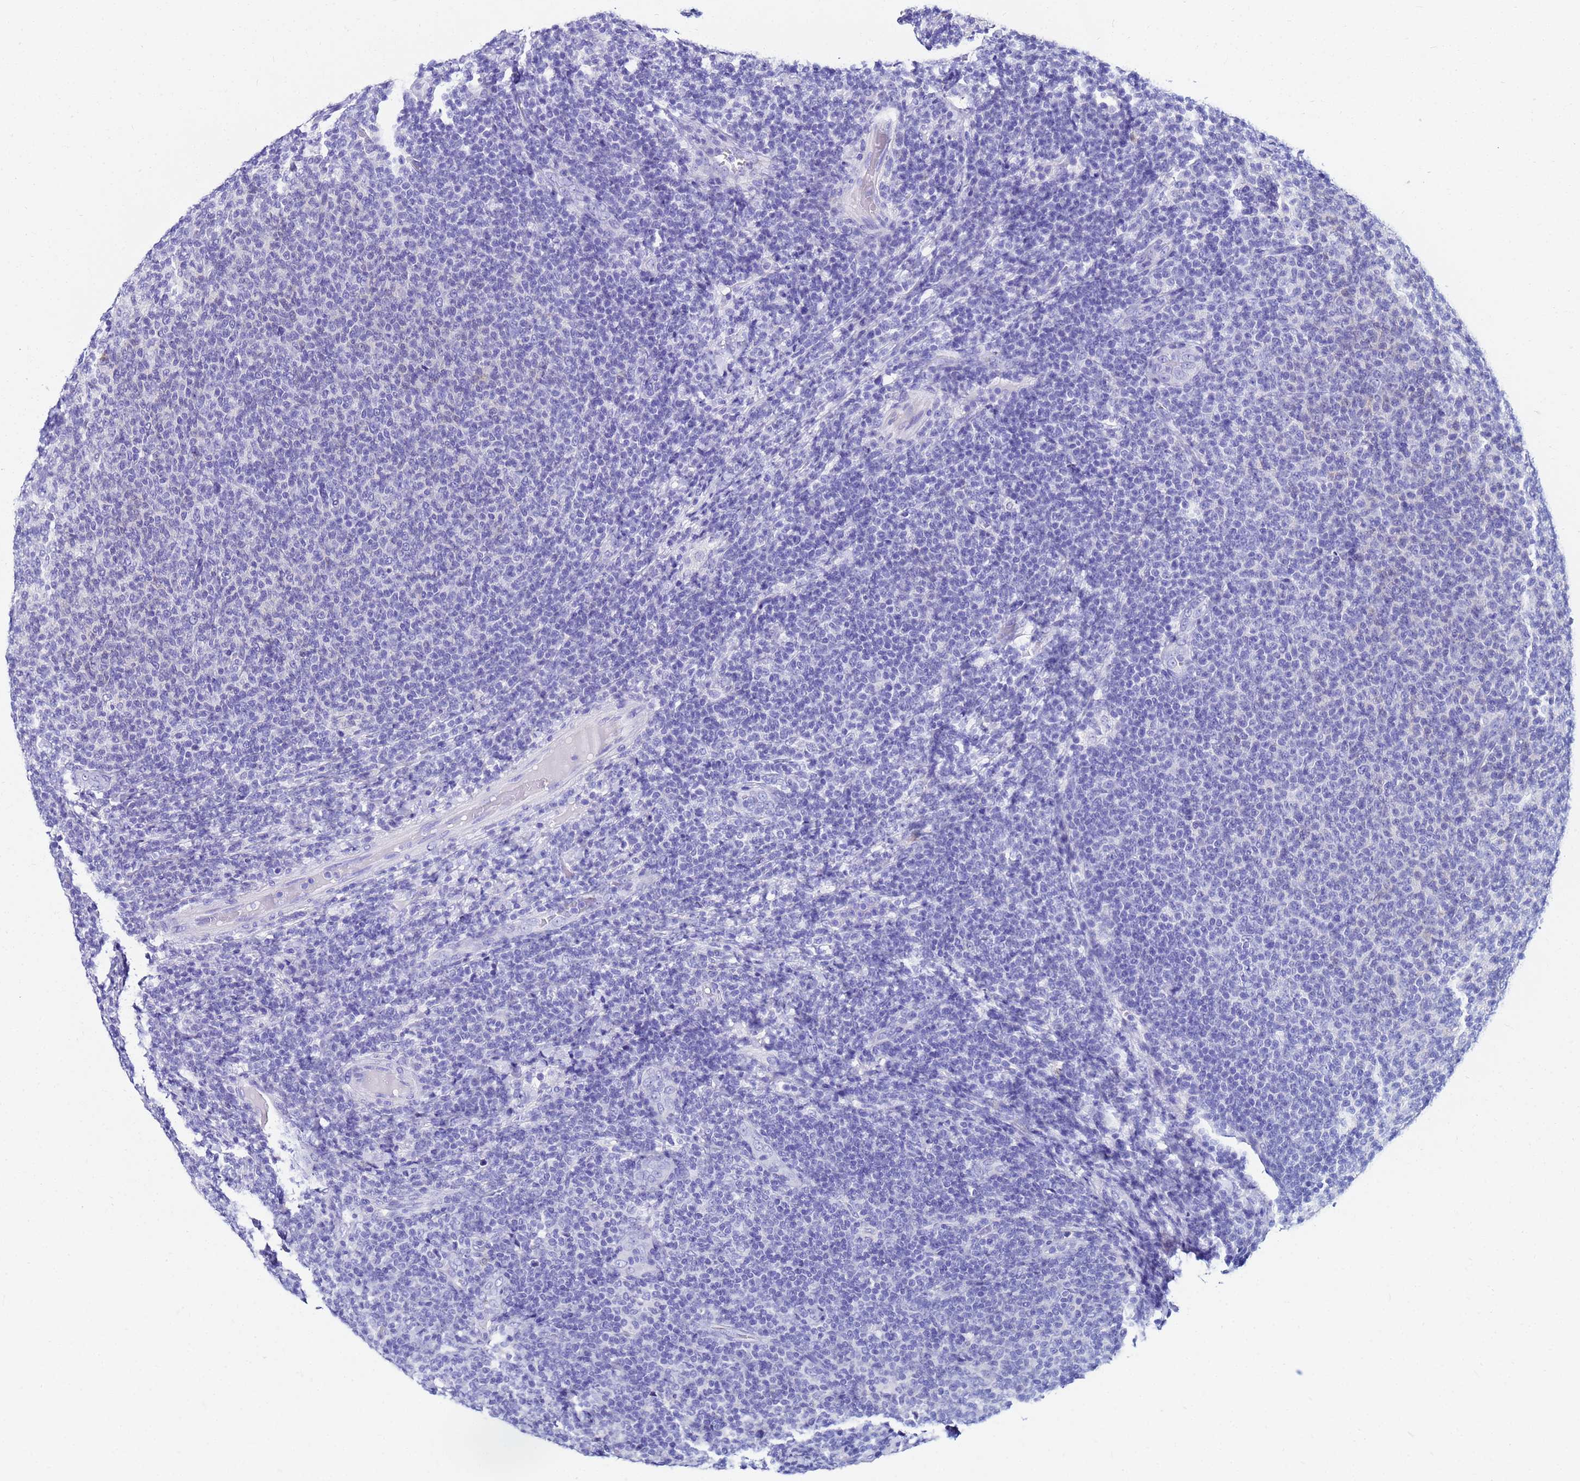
{"staining": {"intensity": "negative", "quantity": "none", "location": "none"}, "tissue": "lymphoma", "cell_type": "Tumor cells", "image_type": "cancer", "snomed": [{"axis": "morphology", "description": "Malignant lymphoma, non-Hodgkin's type, Low grade"}, {"axis": "topography", "description": "Lymph node"}], "caption": "Tumor cells show no significant positivity in malignant lymphoma, non-Hodgkin's type (low-grade).", "gene": "PPP1R14C", "patient": {"sex": "male", "age": 66}}